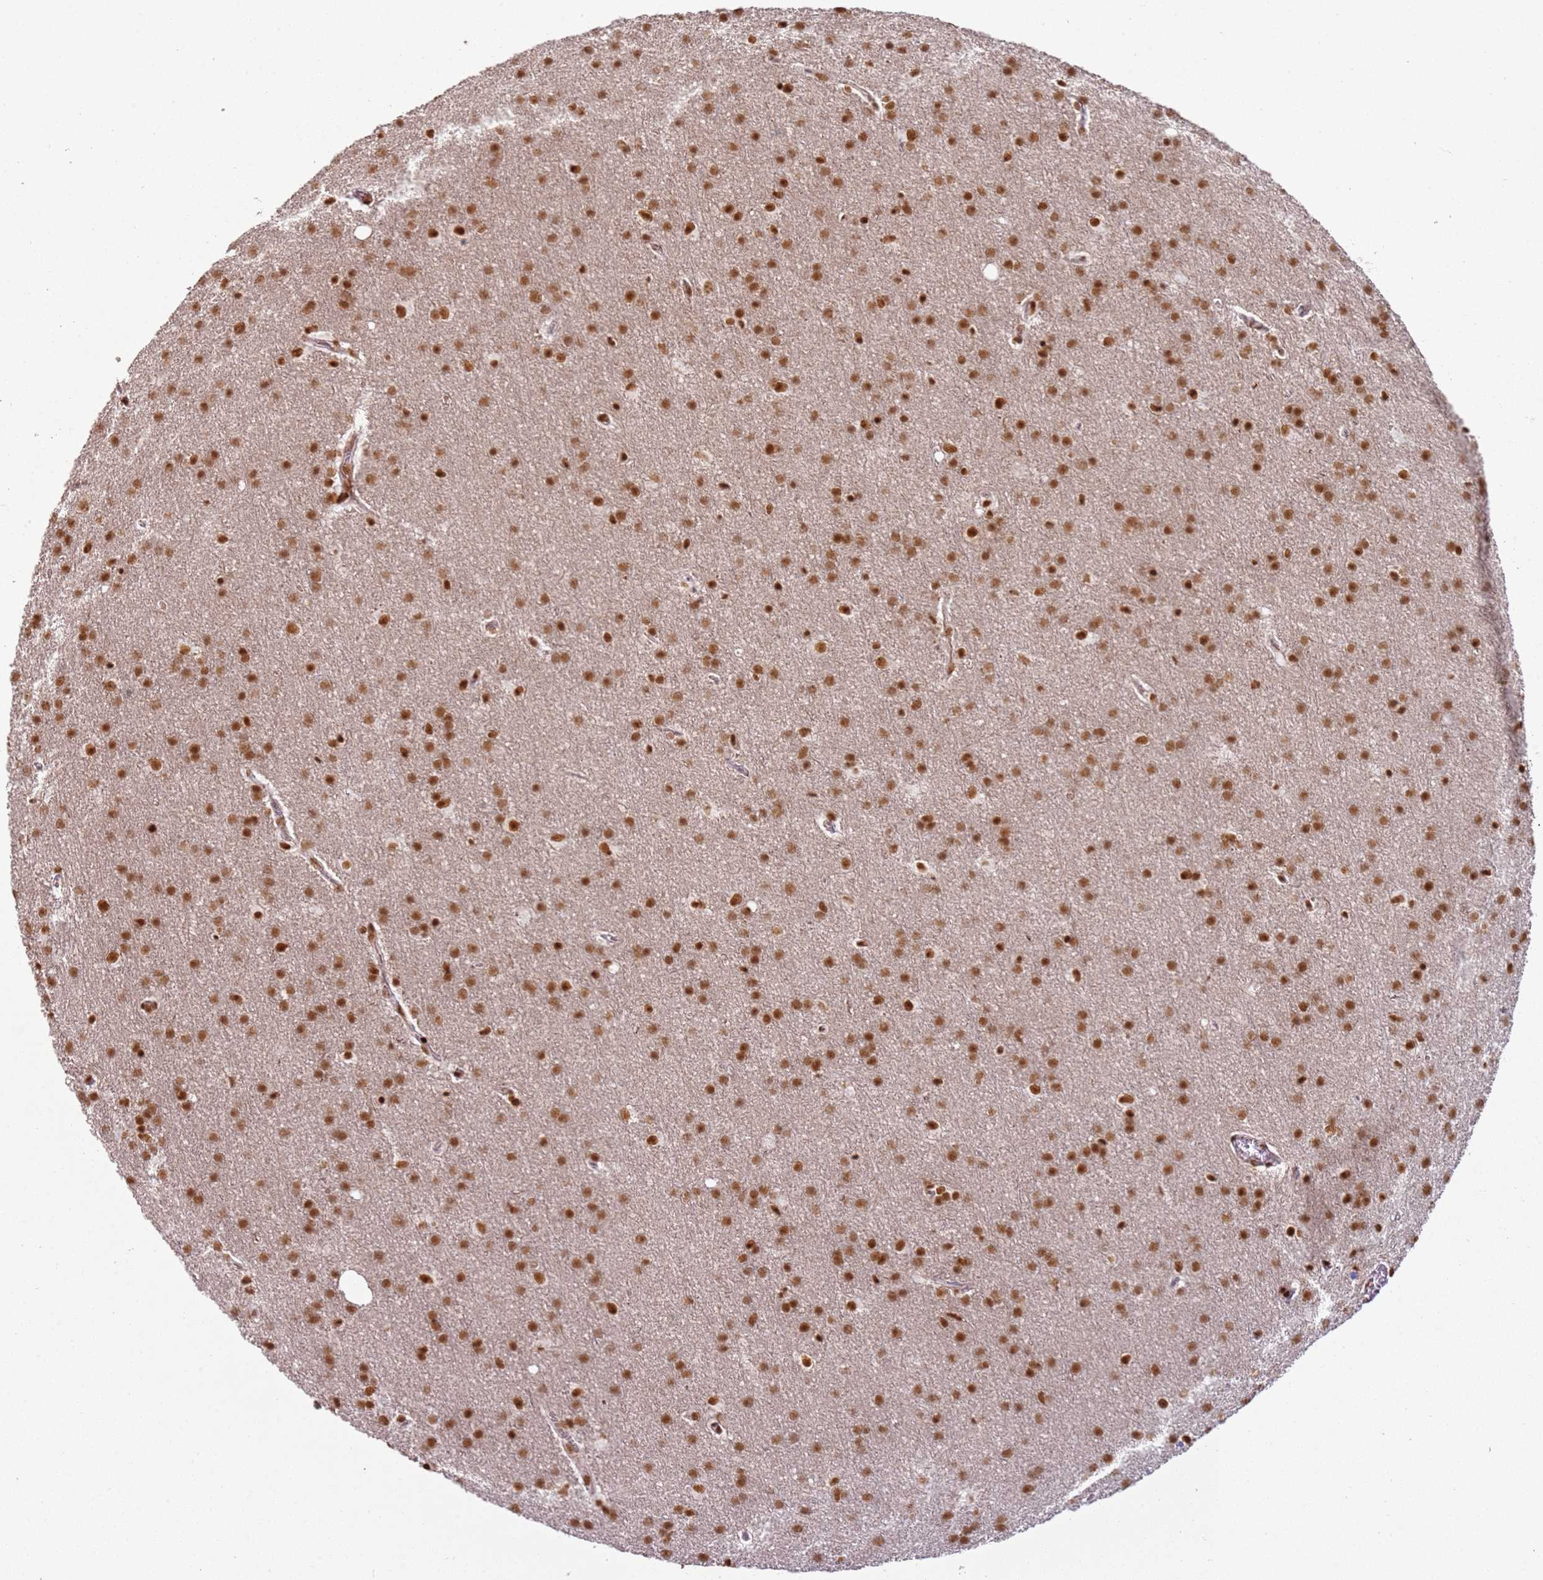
{"staining": {"intensity": "moderate", "quantity": ">75%", "location": "nuclear"}, "tissue": "glioma", "cell_type": "Tumor cells", "image_type": "cancer", "snomed": [{"axis": "morphology", "description": "Glioma, malignant, Low grade"}, {"axis": "topography", "description": "Brain"}], "caption": "High-power microscopy captured an immunohistochemistry photomicrograph of glioma, revealing moderate nuclear expression in approximately >75% of tumor cells.", "gene": "TENT4A", "patient": {"sex": "female", "age": 32}}